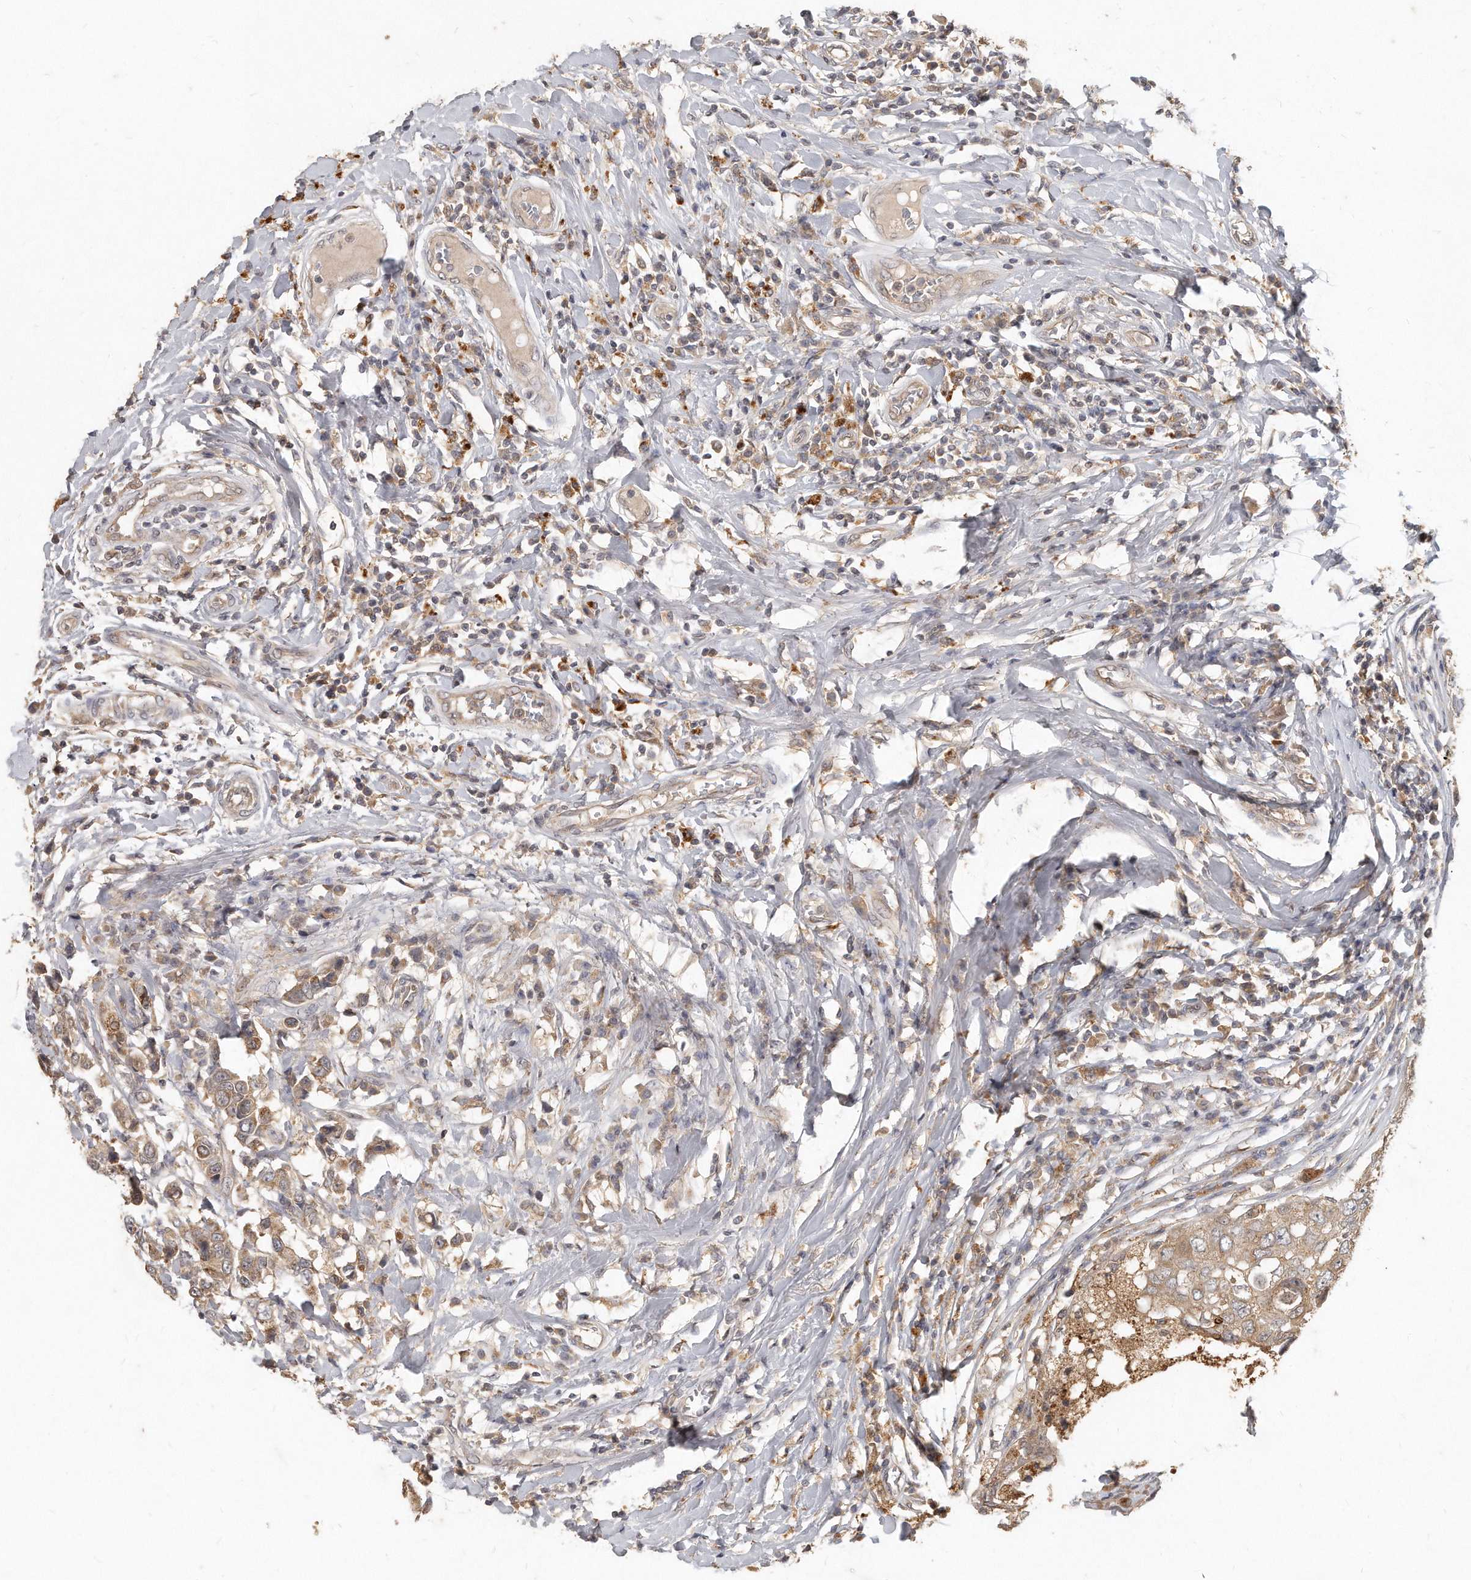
{"staining": {"intensity": "moderate", "quantity": ">75%", "location": "cytoplasmic/membranous"}, "tissue": "breast cancer", "cell_type": "Tumor cells", "image_type": "cancer", "snomed": [{"axis": "morphology", "description": "Duct carcinoma"}, {"axis": "topography", "description": "Breast"}], "caption": "A histopathology image of human breast cancer stained for a protein exhibits moderate cytoplasmic/membranous brown staining in tumor cells.", "gene": "LGALS8", "patient": {"sex": "female", "age": 27}}